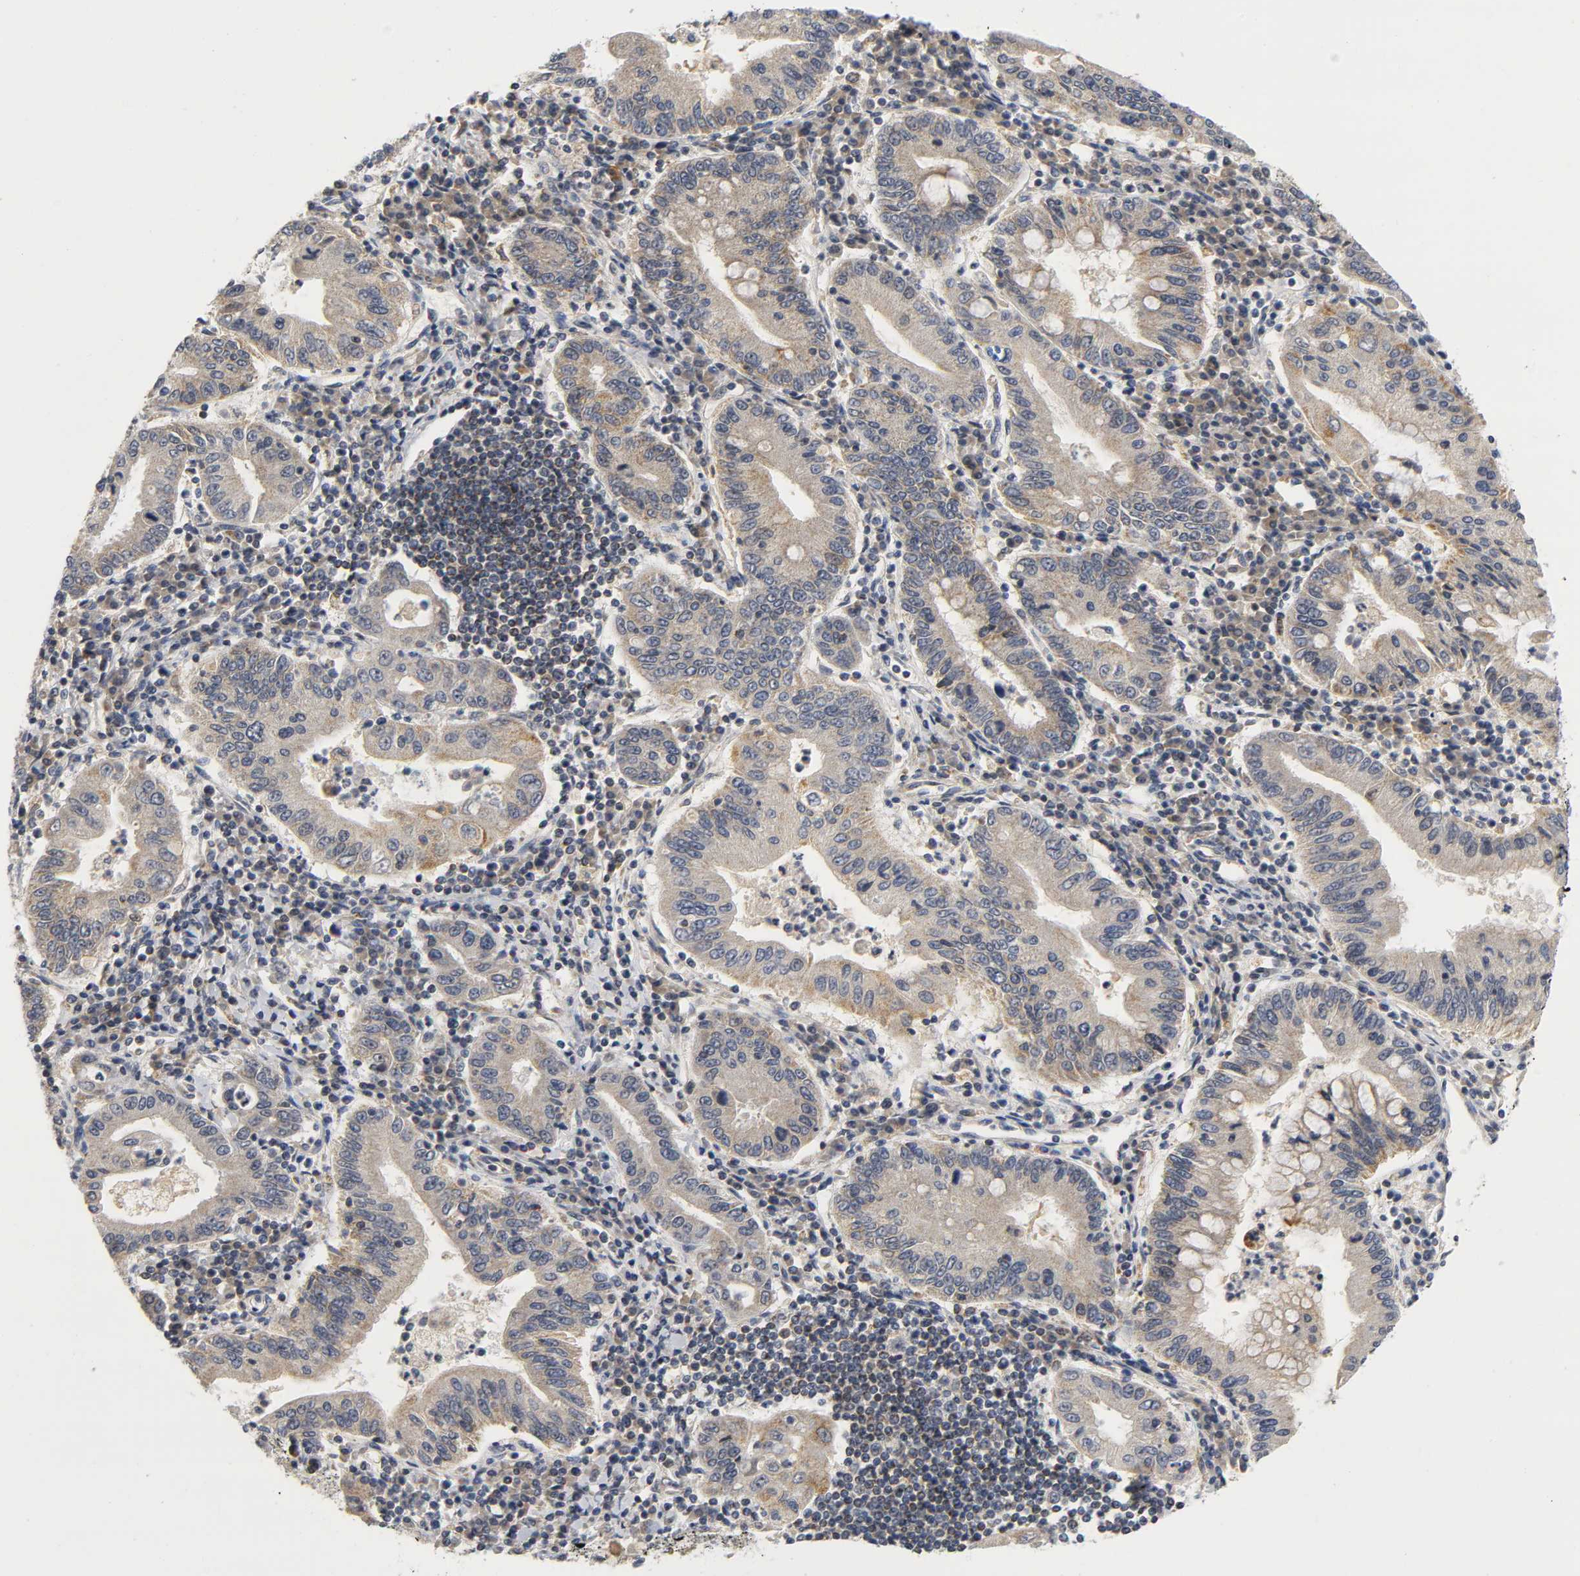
{"staining": {"intensity": "weak", "quantity": ">75%", "location": "cytoplasmic/membranous"}, "tissue": "stomach cancer", "cell_type": "Tumor cells", "image_type": "cancer", "snomed": [{"axis": "morphology", "description": "Normal tissue, NOS"}, {"axis": "morphology", "description": "Adenocarcinoma, NOS"}, {"axis": "topography", "description": "Esophagus"}, {"axis": "topography", "description": "Stomach, upper"}, {"axis": "topography", "description": "Peripheral nerve tissue"}], "caption": "High-power microscopy captured an immunohistochemistry (IHC) image of stomach adenocarcinoma, revealing weak cytoplasmic/membranous expression in about >75% of tumor cells.", "gene": "NRP1", "patient": {"sex": "male", "age": 62}}